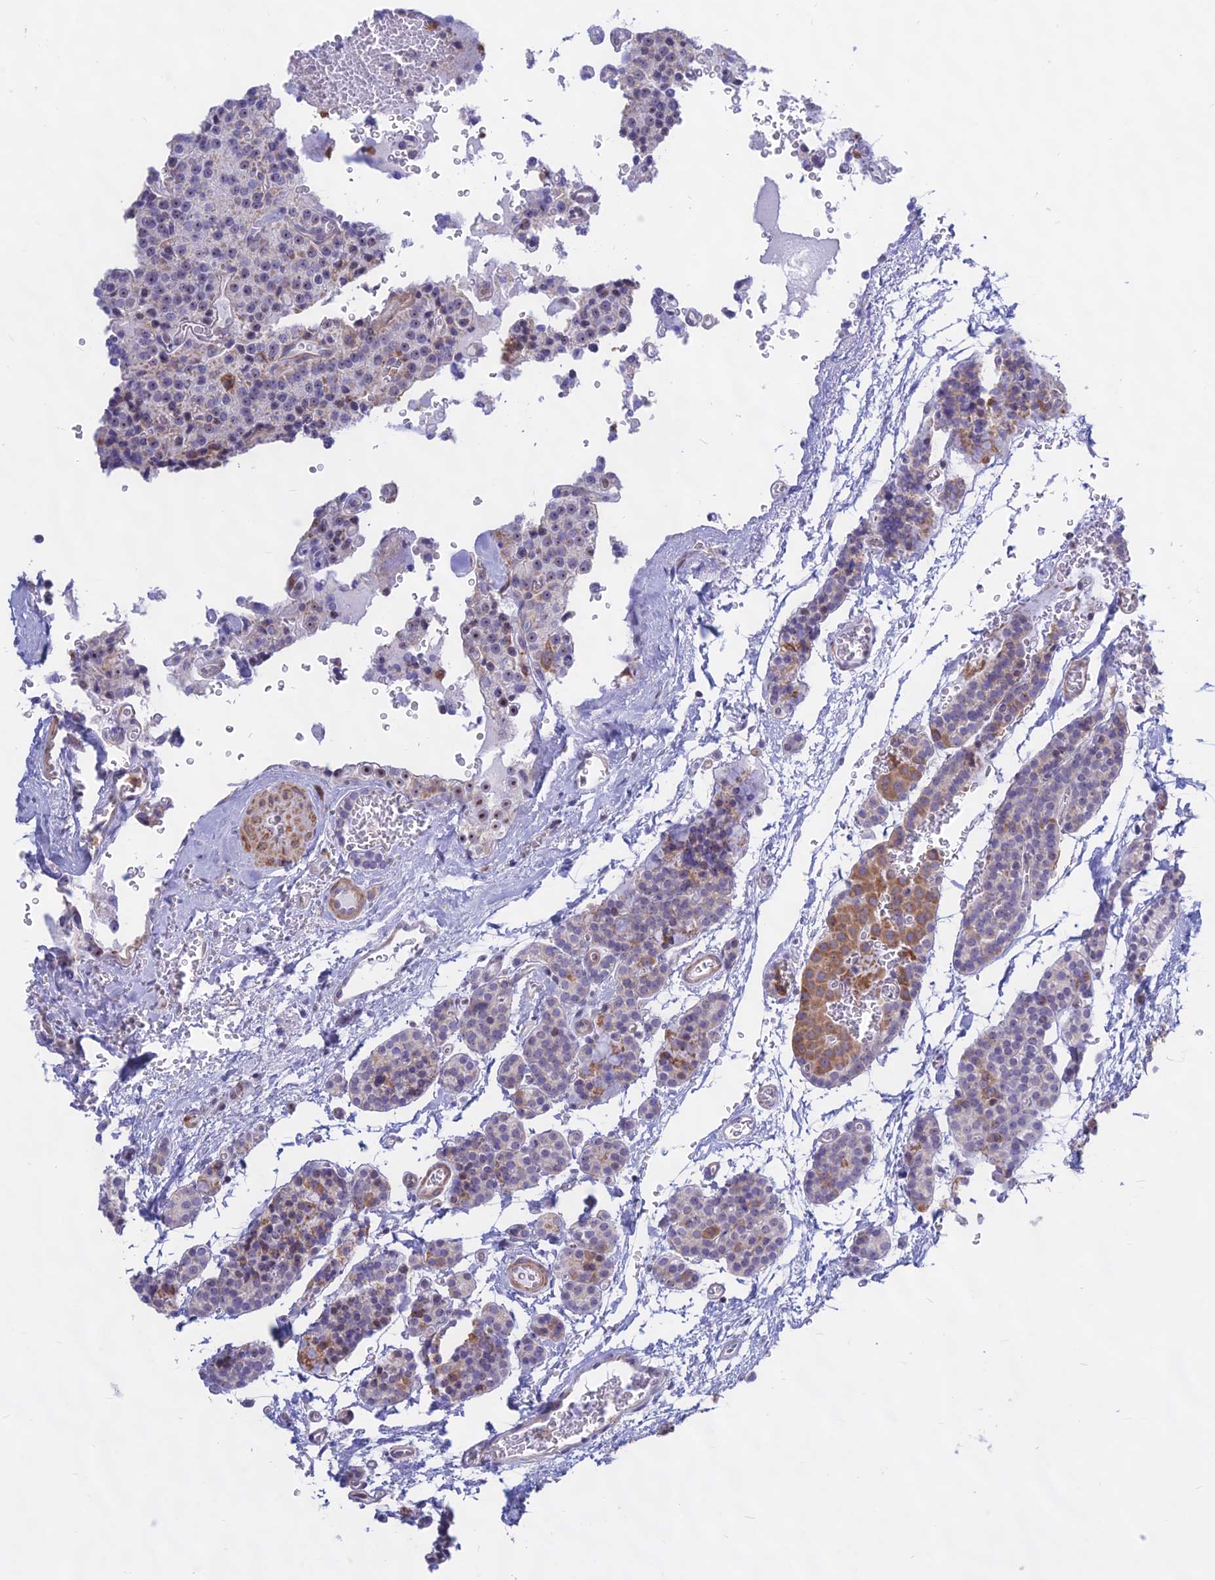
{"staining": {"intensity": "moderate", "quantity": "<25%", "location": "cytoplasmic/membranous"}, "tissue": "parathyroid gland", "cell_type": "Glandular cells", "image_type": "normal", "snomed": [{"axis": "morphology", "description": "Normal tissue, NOS"}, {"axis": "topography", "description": "Parathyroid gland"}], "caption": "Parathyroid gland stained with DAB (3,3'-diaminobenzidine) immunohistochemistry shows low levels of moderate cytoplasmic/membranous staining in about <25% of glandular cells. The protein of interest is stained brown, and the nuclei are stained in blue (DAB (3,3'-diaminobenzidine) IHC with brightfield microscopy, high magnification).", "gene": "KRR1", "patient": {"sex": "female", "age": 64}}